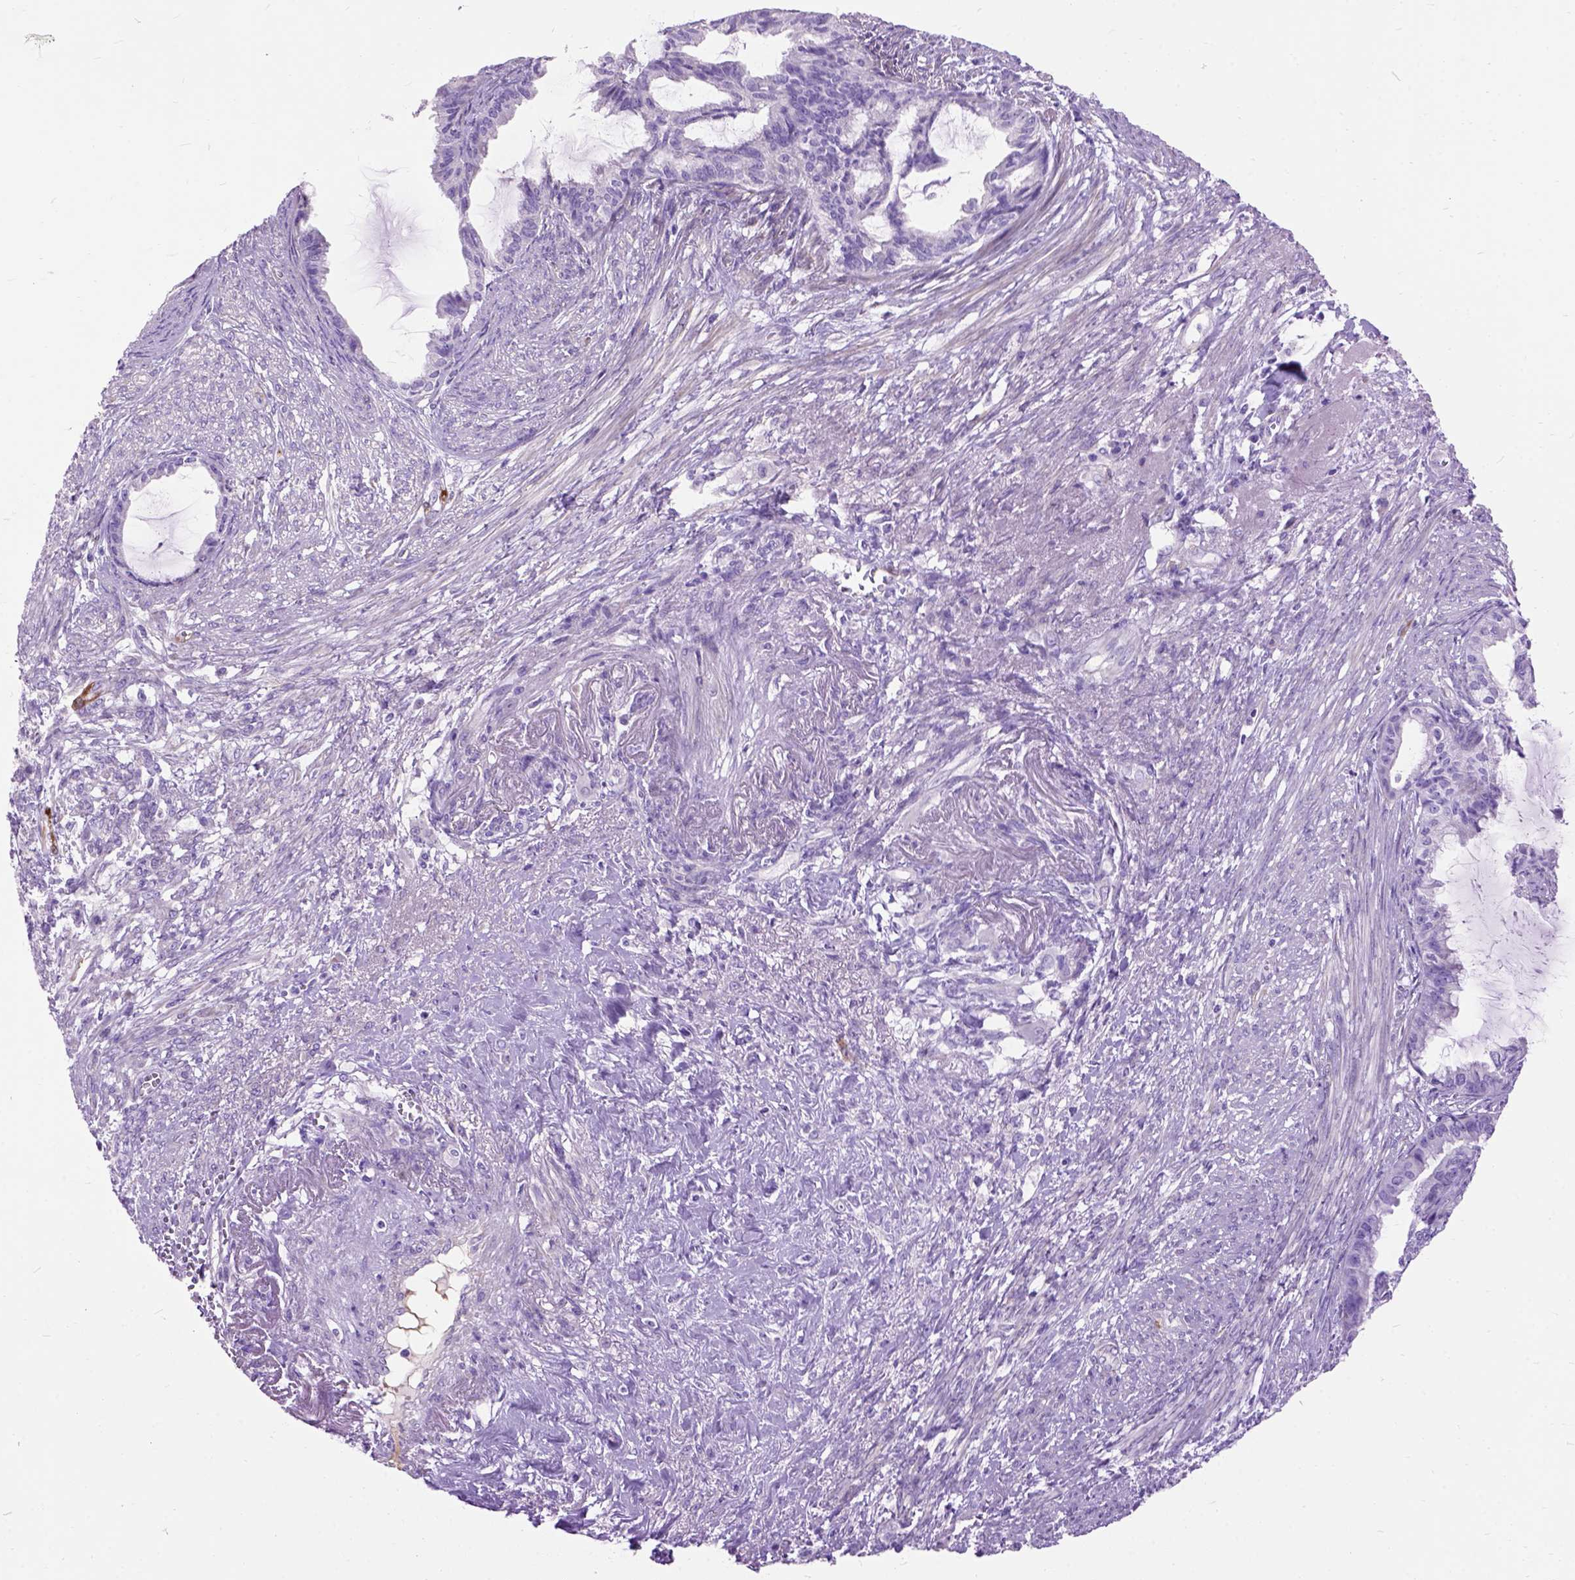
{"staining": {"intensity": "negative", "quantity": "none", "location": "none"}, "tissue": "endometrial cancer", "cell_type": "Tumor cells", "image_type": "cancer", "snomed": [{"axis": "morphology", "description": "Adenocarcinoma, NOS"}, {"axis": "topography", "description": "Endometrium"}], "caption": "The IHC histopathology image has no significant staining in tumor cells of endometrial adenocarcinoma tissue.", "gene": "MAPT", "patient": {"sex": "female", "age": 86}}